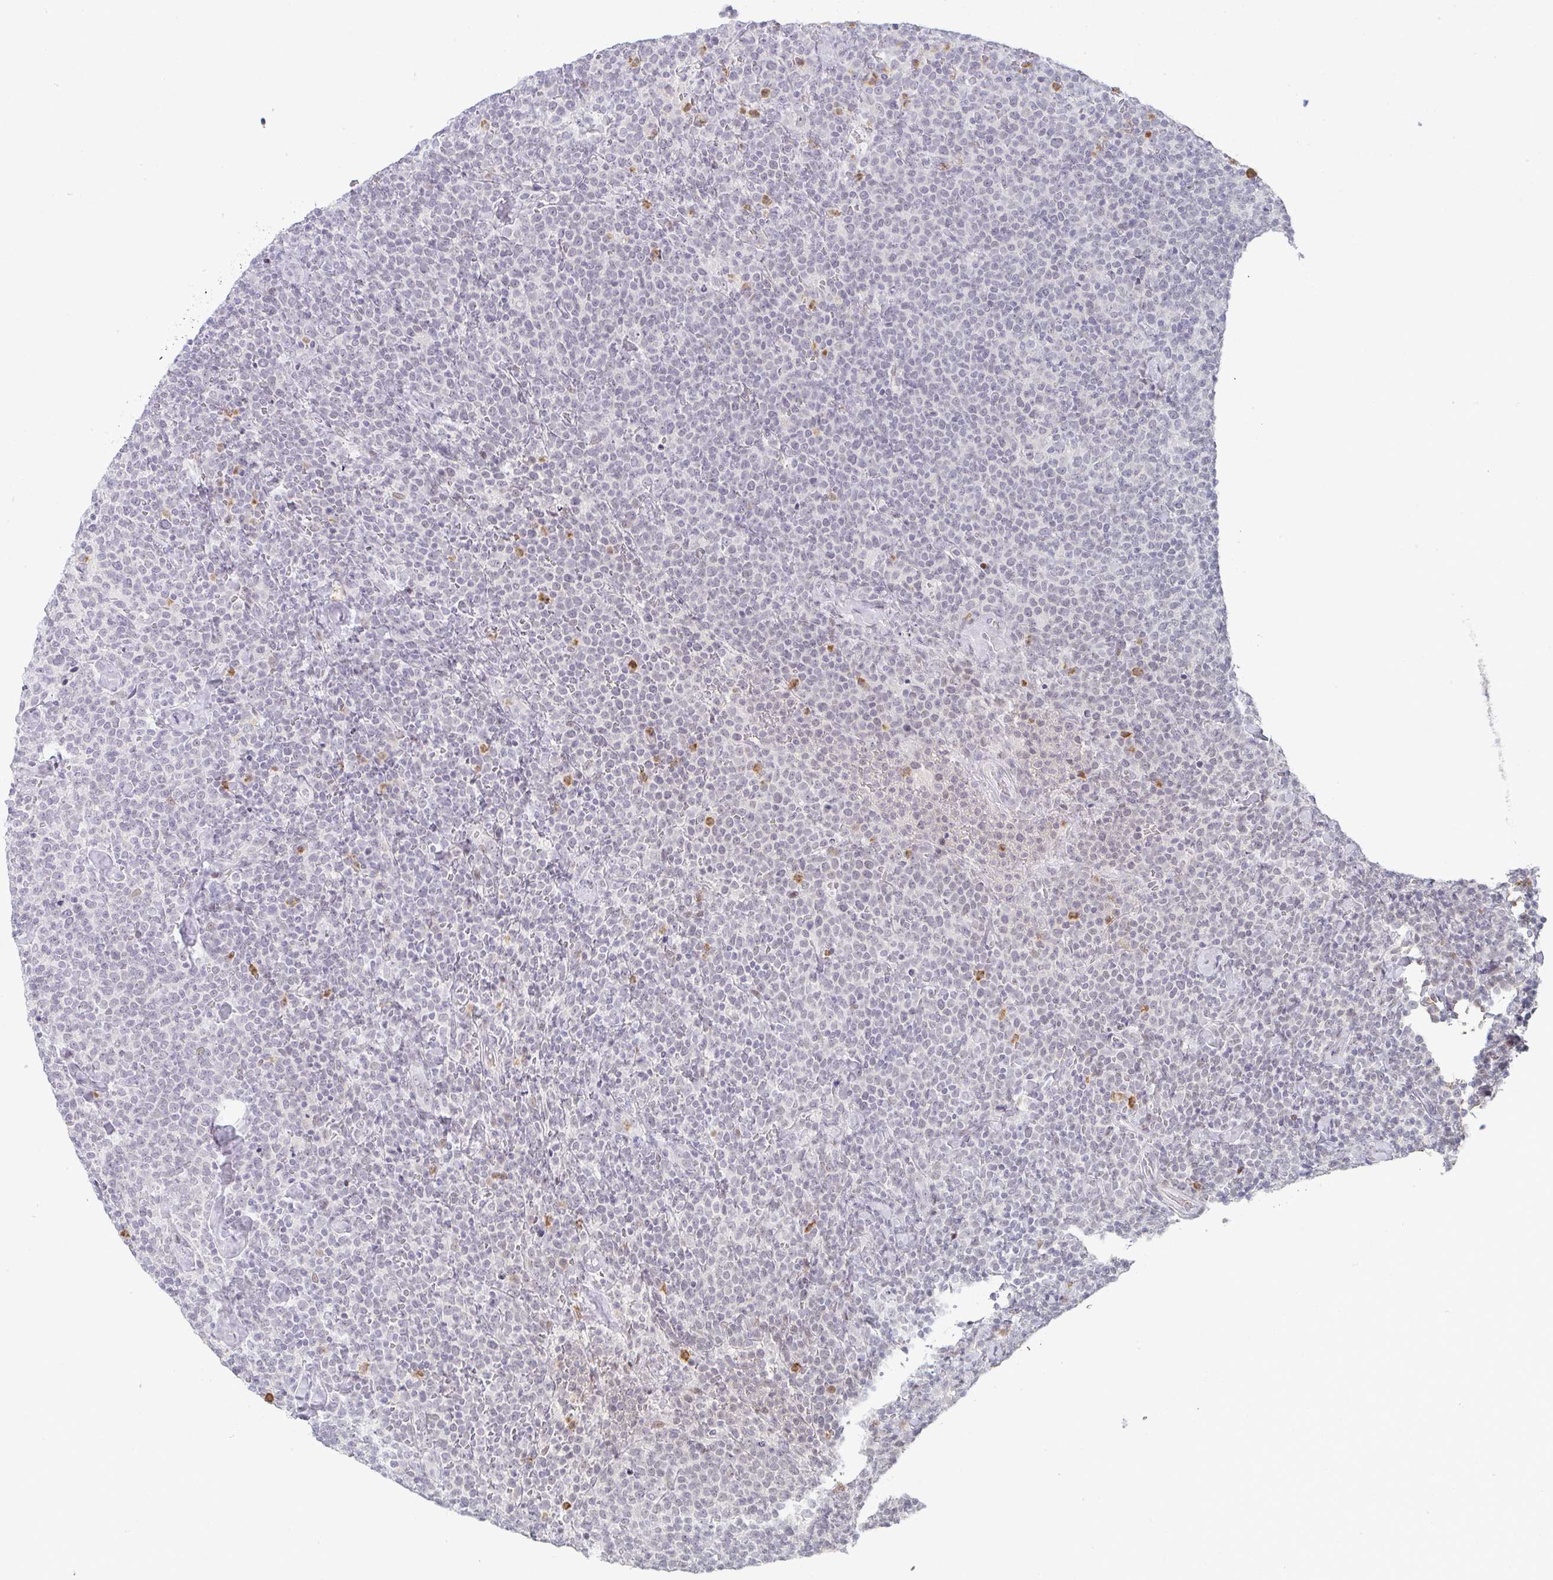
{"staining": {"intensity": "negative", "quantity": "none", "location": "none"}, "tissue": "lymphoma", "cell_type": "Tumor cells", "image_type": "cancer", "snomed": [{"axis": "morphology", "description": "Malignant lymphoma, non-Hodgkin's type, High grade"}, {"axis": "topography", "description": "Lymph node"}], "caption": "IHC image of neoplastic tissue: lymphoma stained with DAB (3,3'-diaminobenzidine) exhibits no significant protein staining in tumor cells. (Stains: DAB immunohistochemistry (IHC) with hematoxylin counter stain, Microscopy: brightfield microscopy at high magnification).", "gene": "LIN54", "patient": {"sex": "male", "age": 61}}